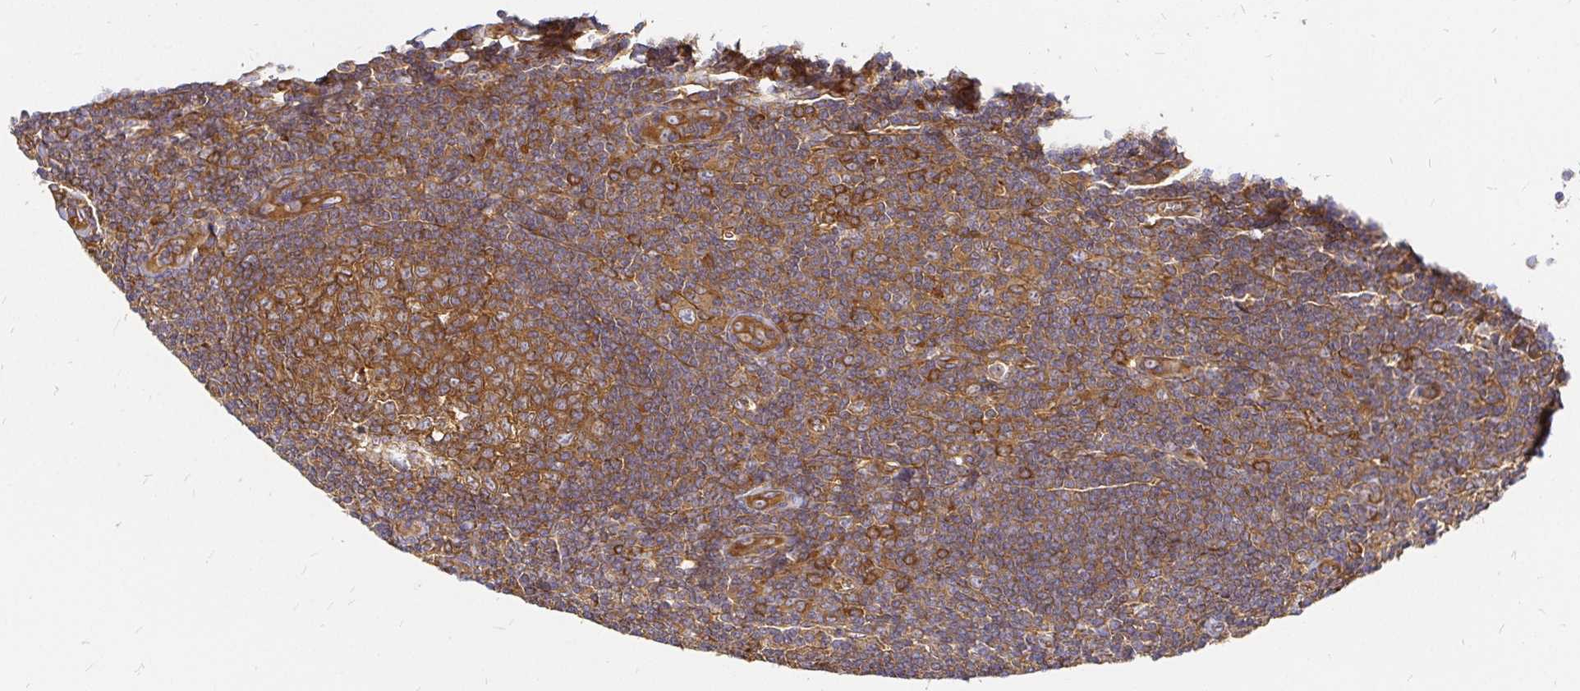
{"staining": {"intensity": "moderate", "quantity": ">75%", "location": "cytoplasmic/membranous"}, "tissue": "tonsil", "cell_type": "Germinal center cells", "image_type": "normal", "snomed": [{"axis": "morphology", "description": "Normal tissue, NOS"}, {"axis": "topography", "description": "Tonsil"}], "caption": "Benign tonsil displays moderate cytoplasmic/membranous positivity in approximately >75% of germinal center cells, visualized by immunohistochemistry. (brown staining indicates protein expression, while blue staining denotes nuclei).", "gene": "KIF5B", "patient": {"sex": "male", "age": 27}}